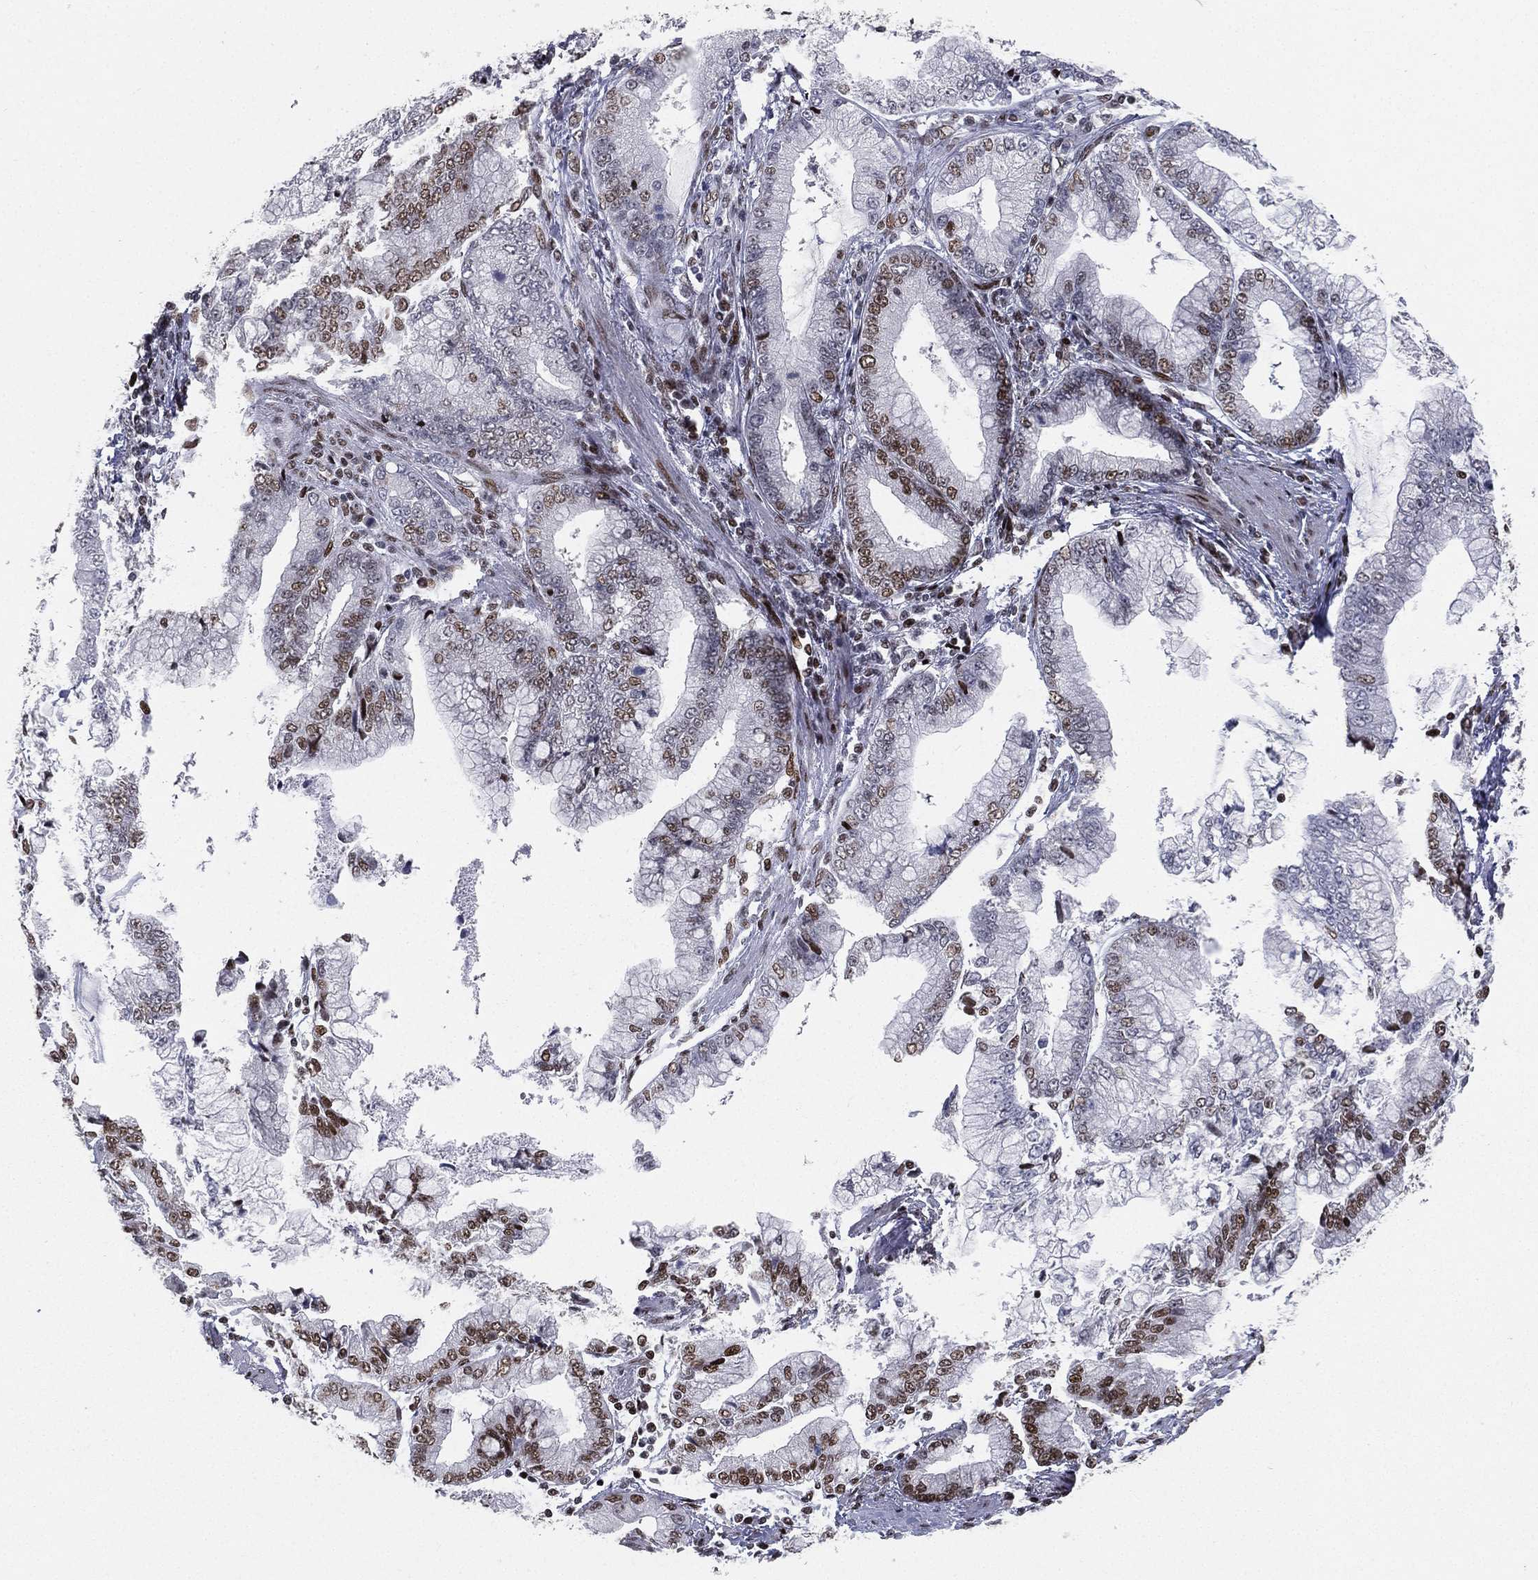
{"staining": {"intensity": "strong", "quantity": "25%-75%", "location": "nuclear"}, "tissue": "stomach cancer", "cell_type": "Tumor cells", "image_type": "cancer", "snomed": [{"axis": "morphology", "description": "Adenocarcinoma, NOS"}, {"axis": "topography", "description": "Stomach, upper"}], "caption": "Protein expression by immunohistochemistry (IHC) demonstrates strong nuclear expression in approximately 25%-75% of tumor cells in stomach adenocarcinoma.", "gene": "RTF1", "patient": {"sex": "female", "age": 74}}